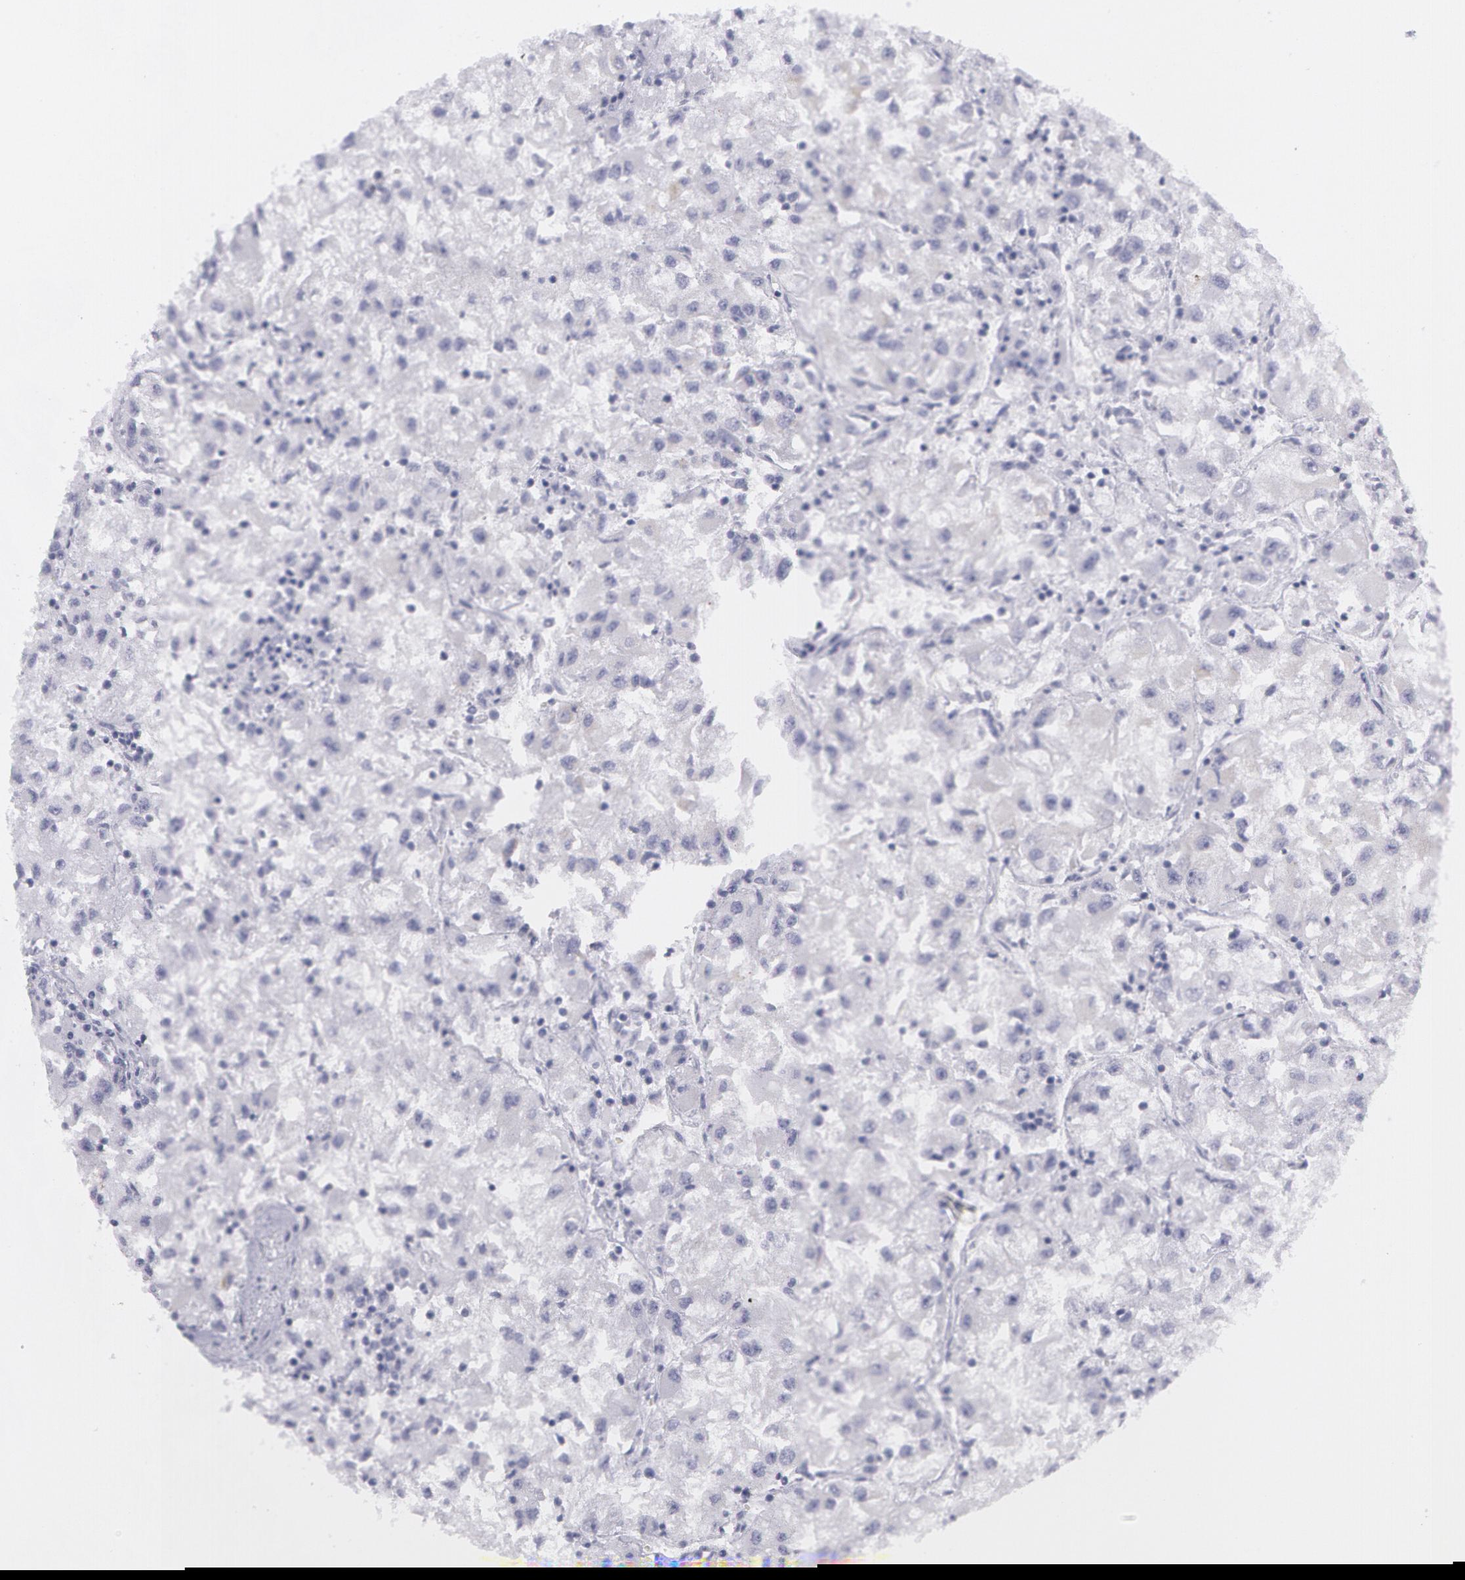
{"staining": {"intensity": "negative", "quantity": "none", "location": "none"}, "tissue": "renal cancer", "cell_type": "Tumor cells", "image_type": "cancer", "snomed": [{"axis": "morphology", "description": "Adenocarcinoma, NOS"}, {"axis": "topography", "description": "Kidney"}], "caption": "A histopathology image of renal cancer (adenocarcinoma) stained for a protein reveals no brown staining in tumor cells.", "gene": "AMACR", "patient": {"sex": "male", "age": 59}}